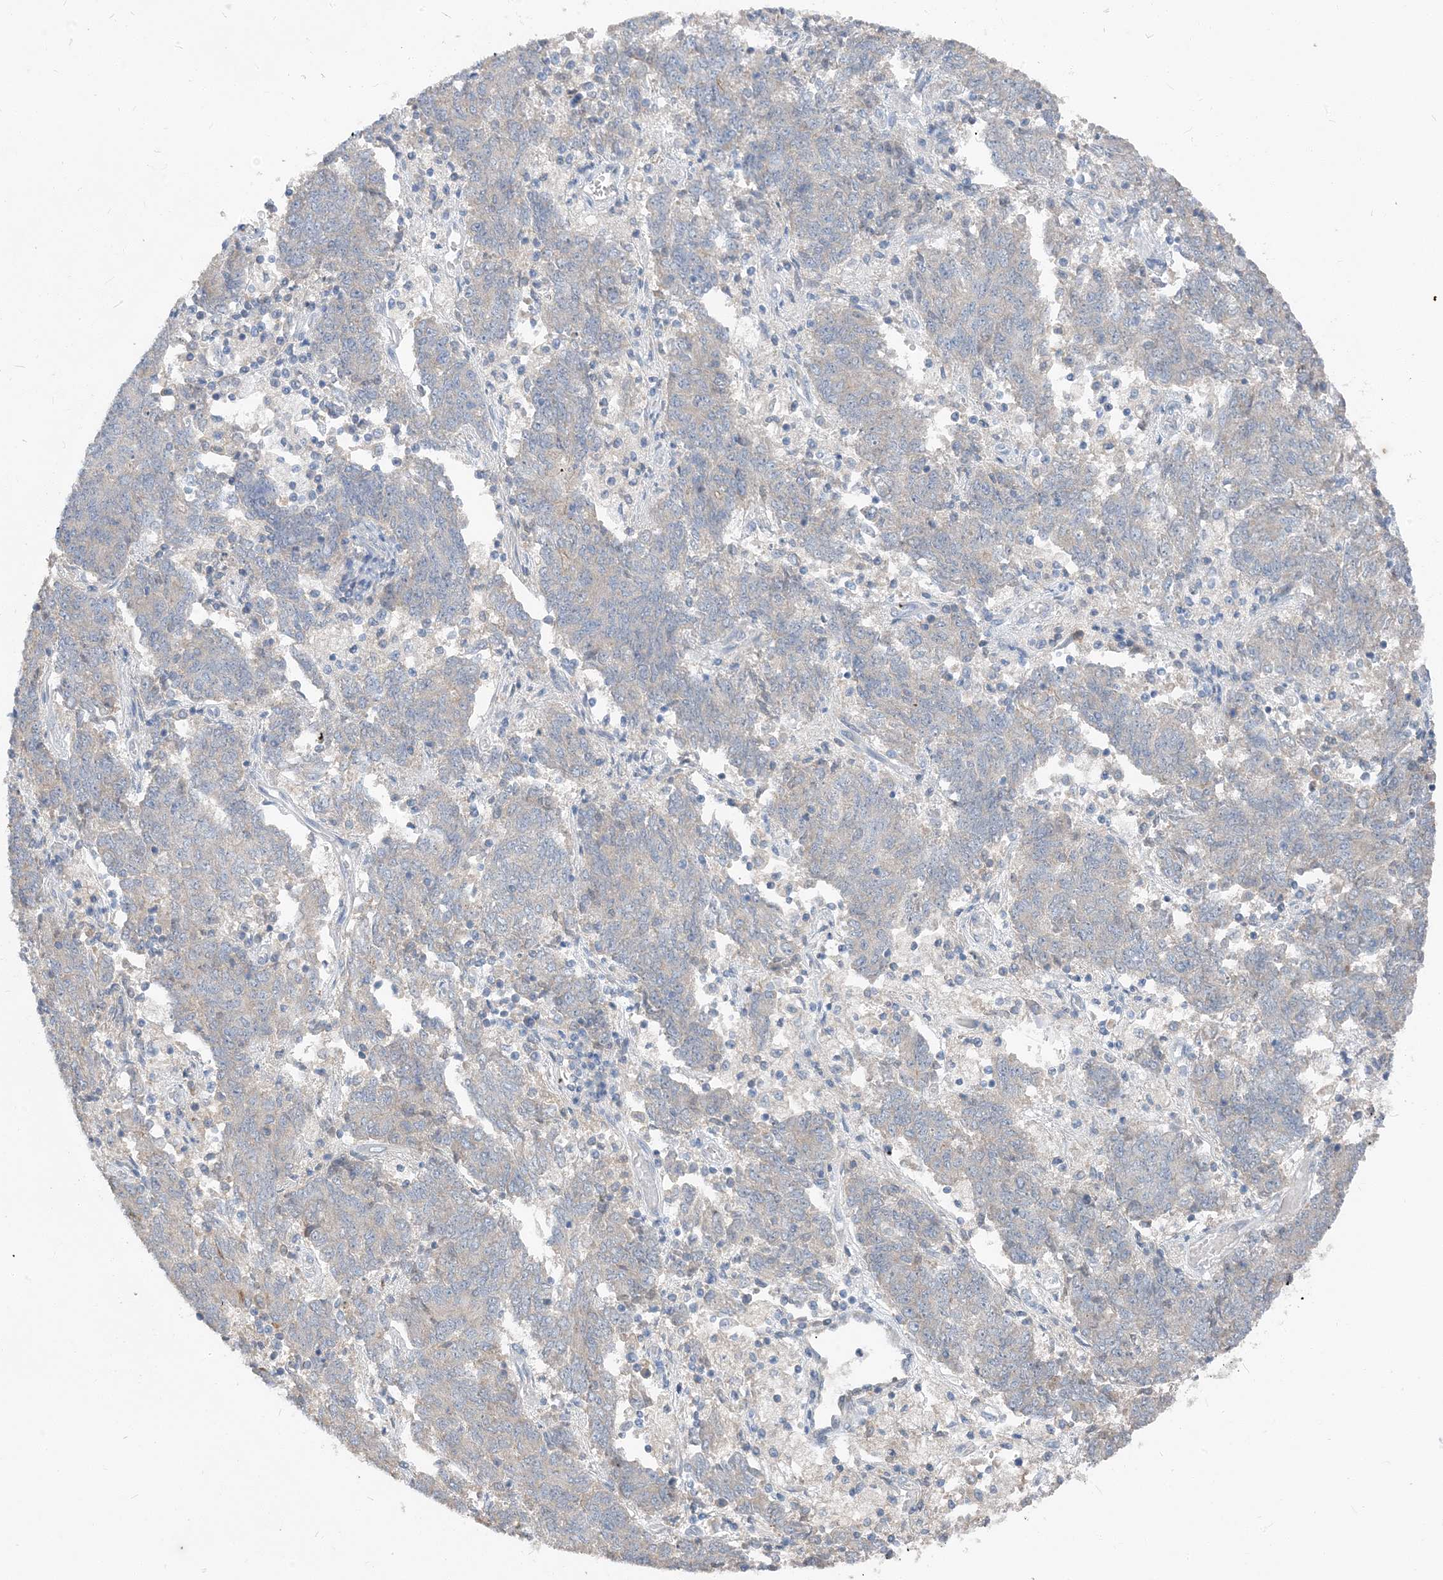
{"staining": {"intensity": "negative", "quantity": "none", "location": "none"}, "tissue": "endometrial cancer", "cell_type": "Tumor cells", "image_type": "cancer", "snomed": [{"axis": "morphology", "description": "Adenocarcinoma, NOS"}, {"axis": "topography", "description": "Endometrium"}], "caption": "Immunohistochemistry micrograph of neoplastic tissue: human endometrial cancer stained with DAB (3,3'-diaminobenzidine) exhibits no significant protein expression in tumor cells.", "gene": "NCOA7", "patient": {"sex": "female", "age": 80}}